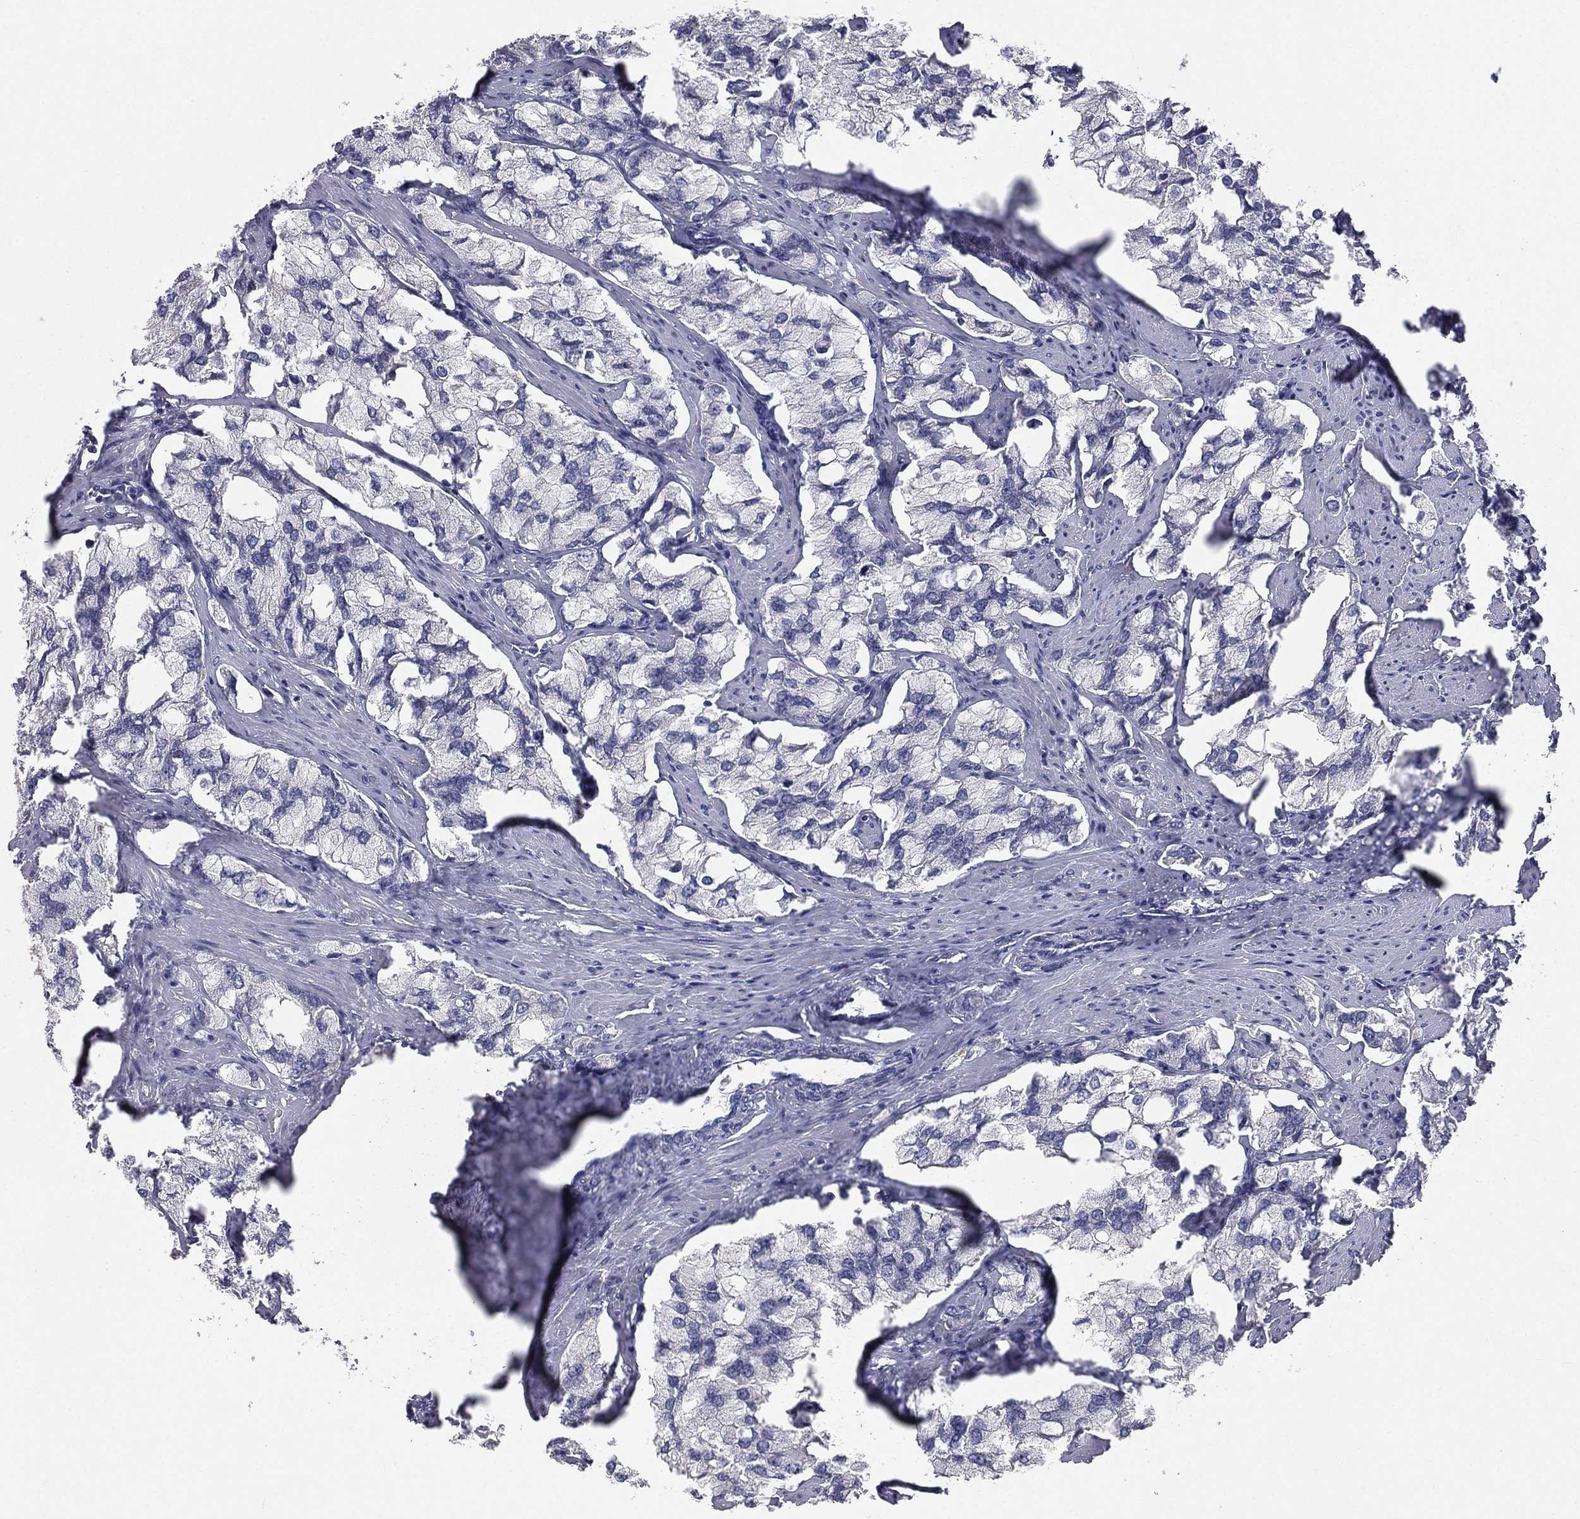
{"staining": {"intensity": "negative", "quantity": "none", "location": "none"}, "tissue": "prostate cancer", "cell_type": "Tumor cells", "image_type": "cancer", "snomed": [{"axis": "morphology", "description": "Adenocarcinoma, NOS"}, {"axis": "topography", "description": "Prostate and seminal vesicle, NOS"}, {"axis": "topography", "description": "Prostate"}], "caption": "A histopathology image of human prostate cancer (adenocarcinoma) is negative for staining in tumor cells. (DAB IHC with hematoxylin counter stain).", "gene": "MUC13", "patient": {"sex": "male", "age": 64}}